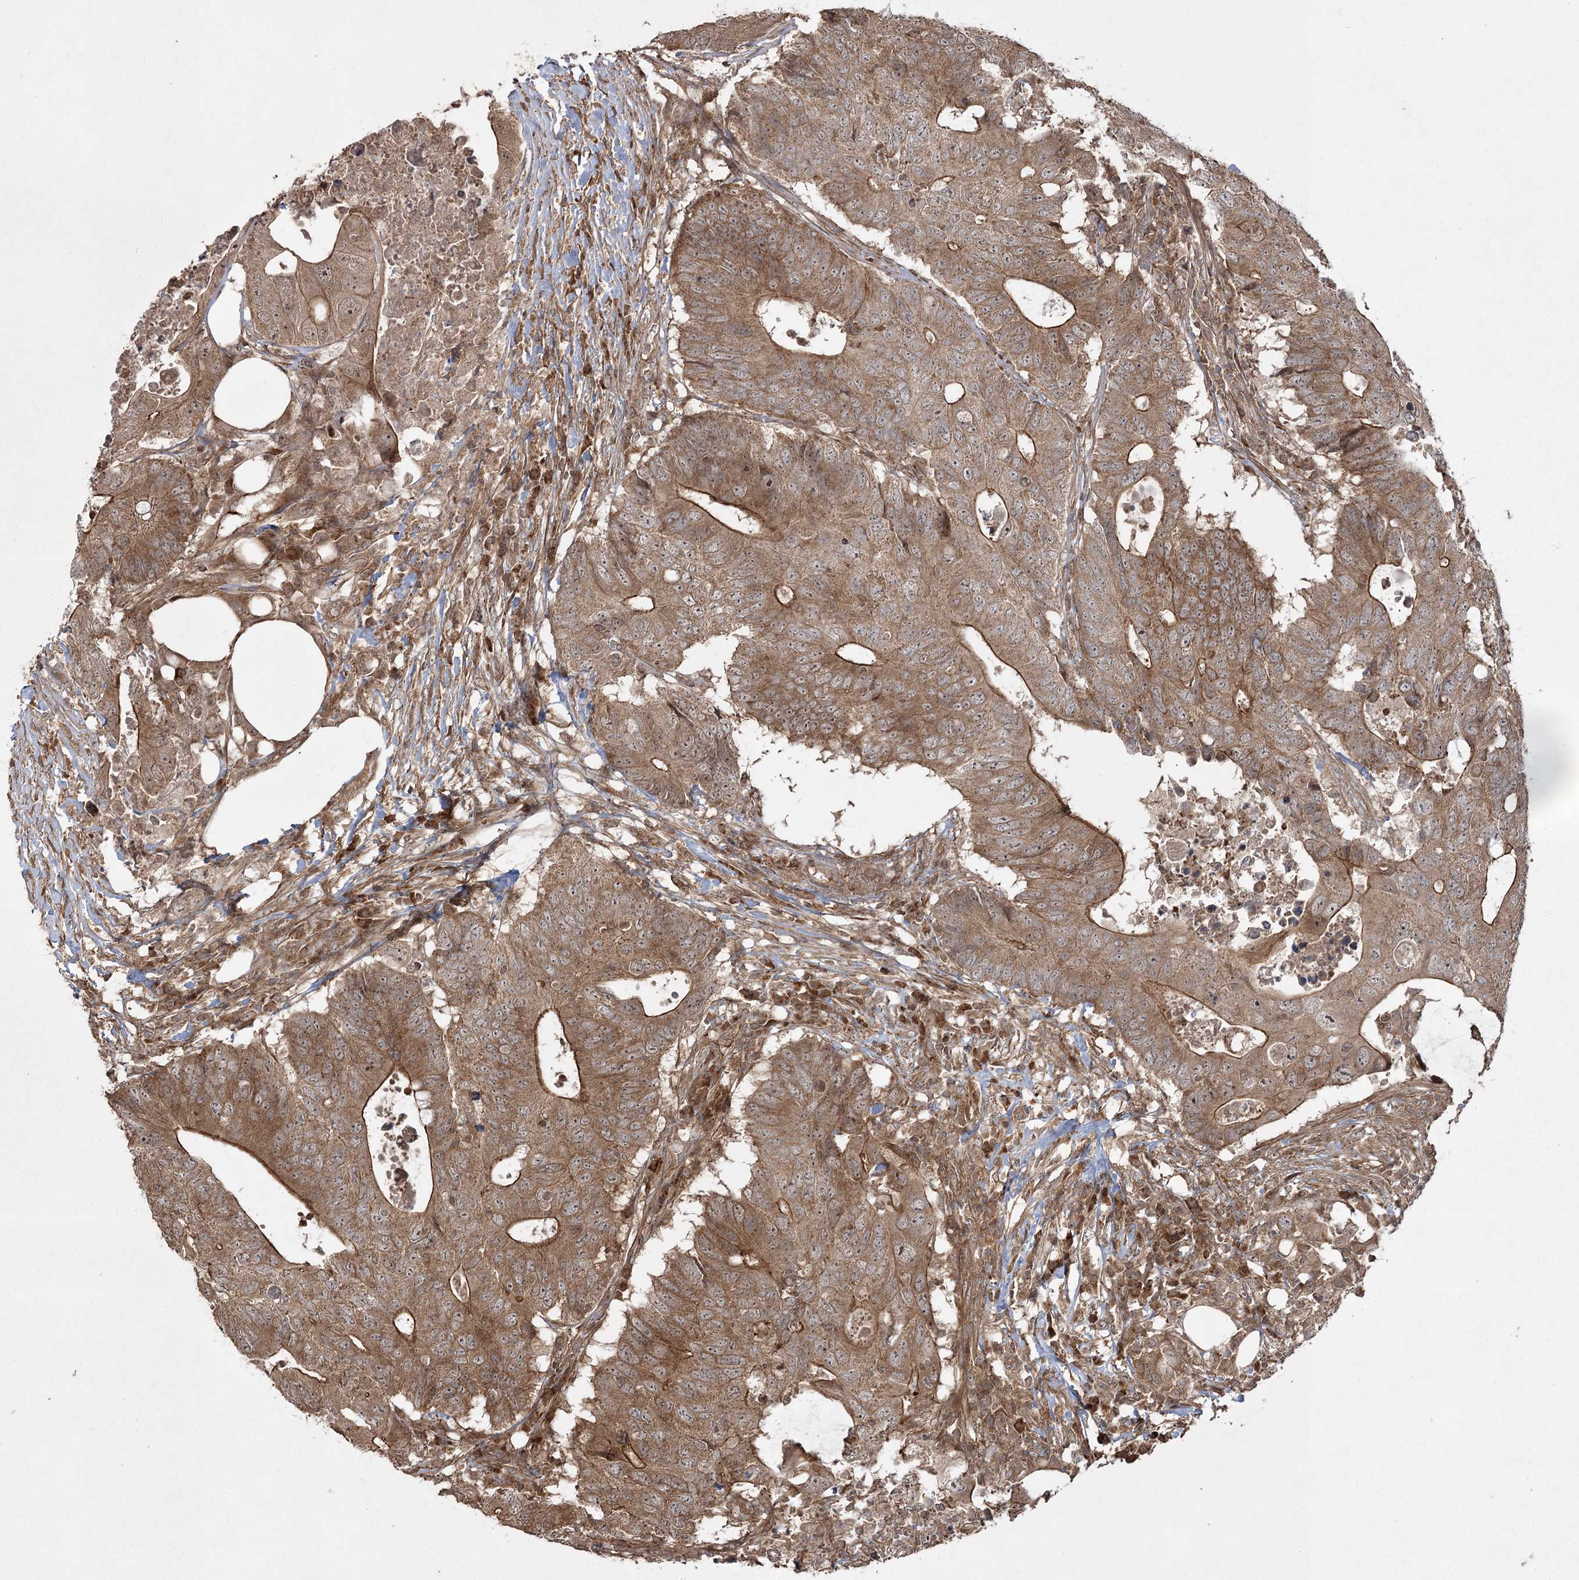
{"staining": {"intensity": "strong", "quantity": ">75%", "location": "cytoplasmic/membranous,nuclear"}, "tissue": "colorectal cancer", "cell_type": "Tumor cells", "image_type": "cancer", "snomed": [{"axis": "morphology", "description": "Adenocarcinoma, NOS"}, {"axis": "topography", "description": "Colon"}], "caption": "Strong cytoplasmic/membranous and nuclear positivity is present in approximately >75% of tumor cells in colorectal cancer (adenocarcinoma).", "gene": "CPLANE1", "patient": {"sex": "male", "age": 71}}